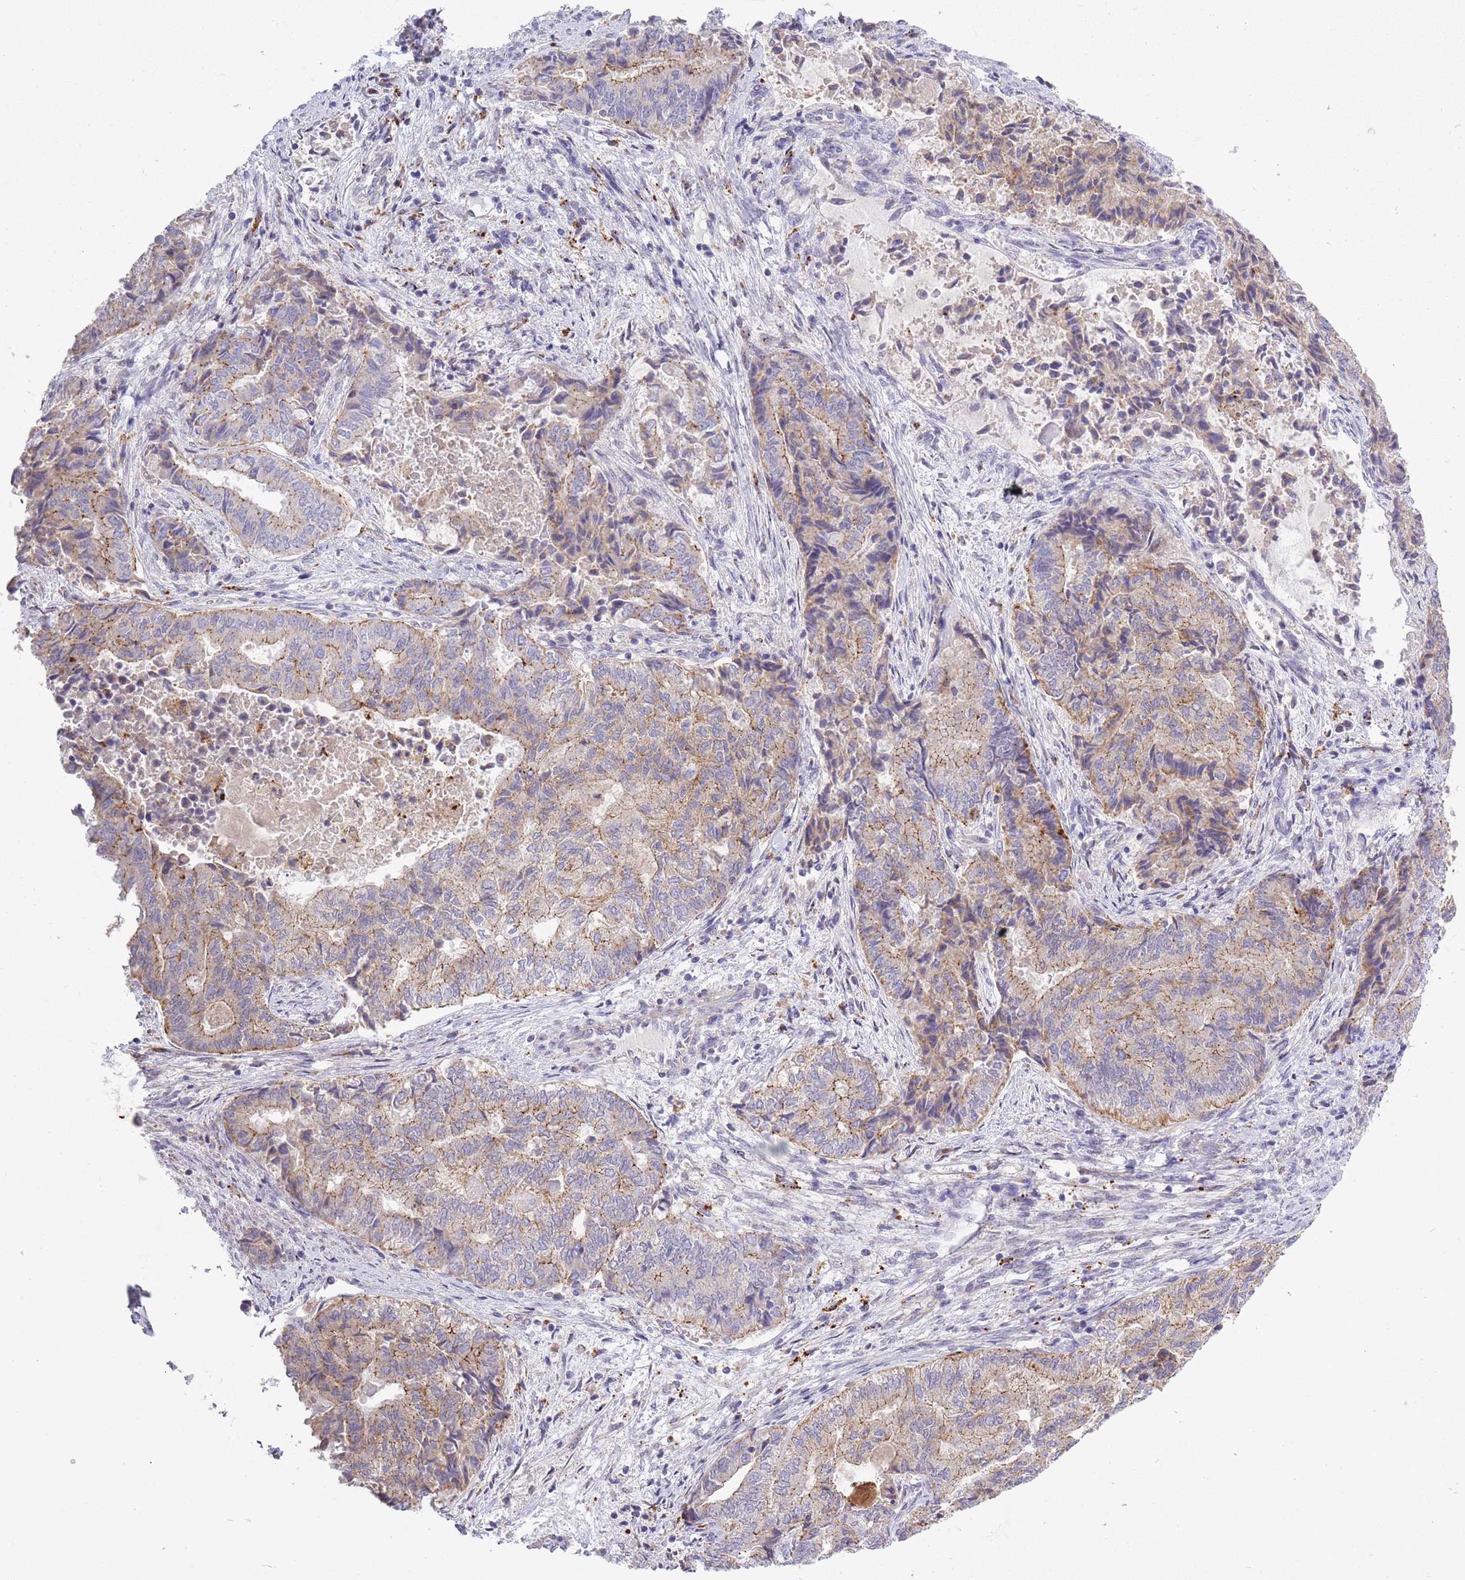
{"staining": {"intensity": "weak", "quantity": "25%-75%", "location": "cytoplasmic/membranous"}, "tissue": "endometrial cancer", "cell_type": "Tumor cells", "image_type": "cancer", "snomed": [{"axis": "morphology", "description": "Adenocarcinoma, NOS"}, {"axis": "topography", "description": "Endometrium"}], "caption": "Human endometrial adenocarcinoma stained with a protein marker exhibits weak staining in tumor cells.", "gene": "TRIM61", "patient": {"sex": "female", "age": 80}}